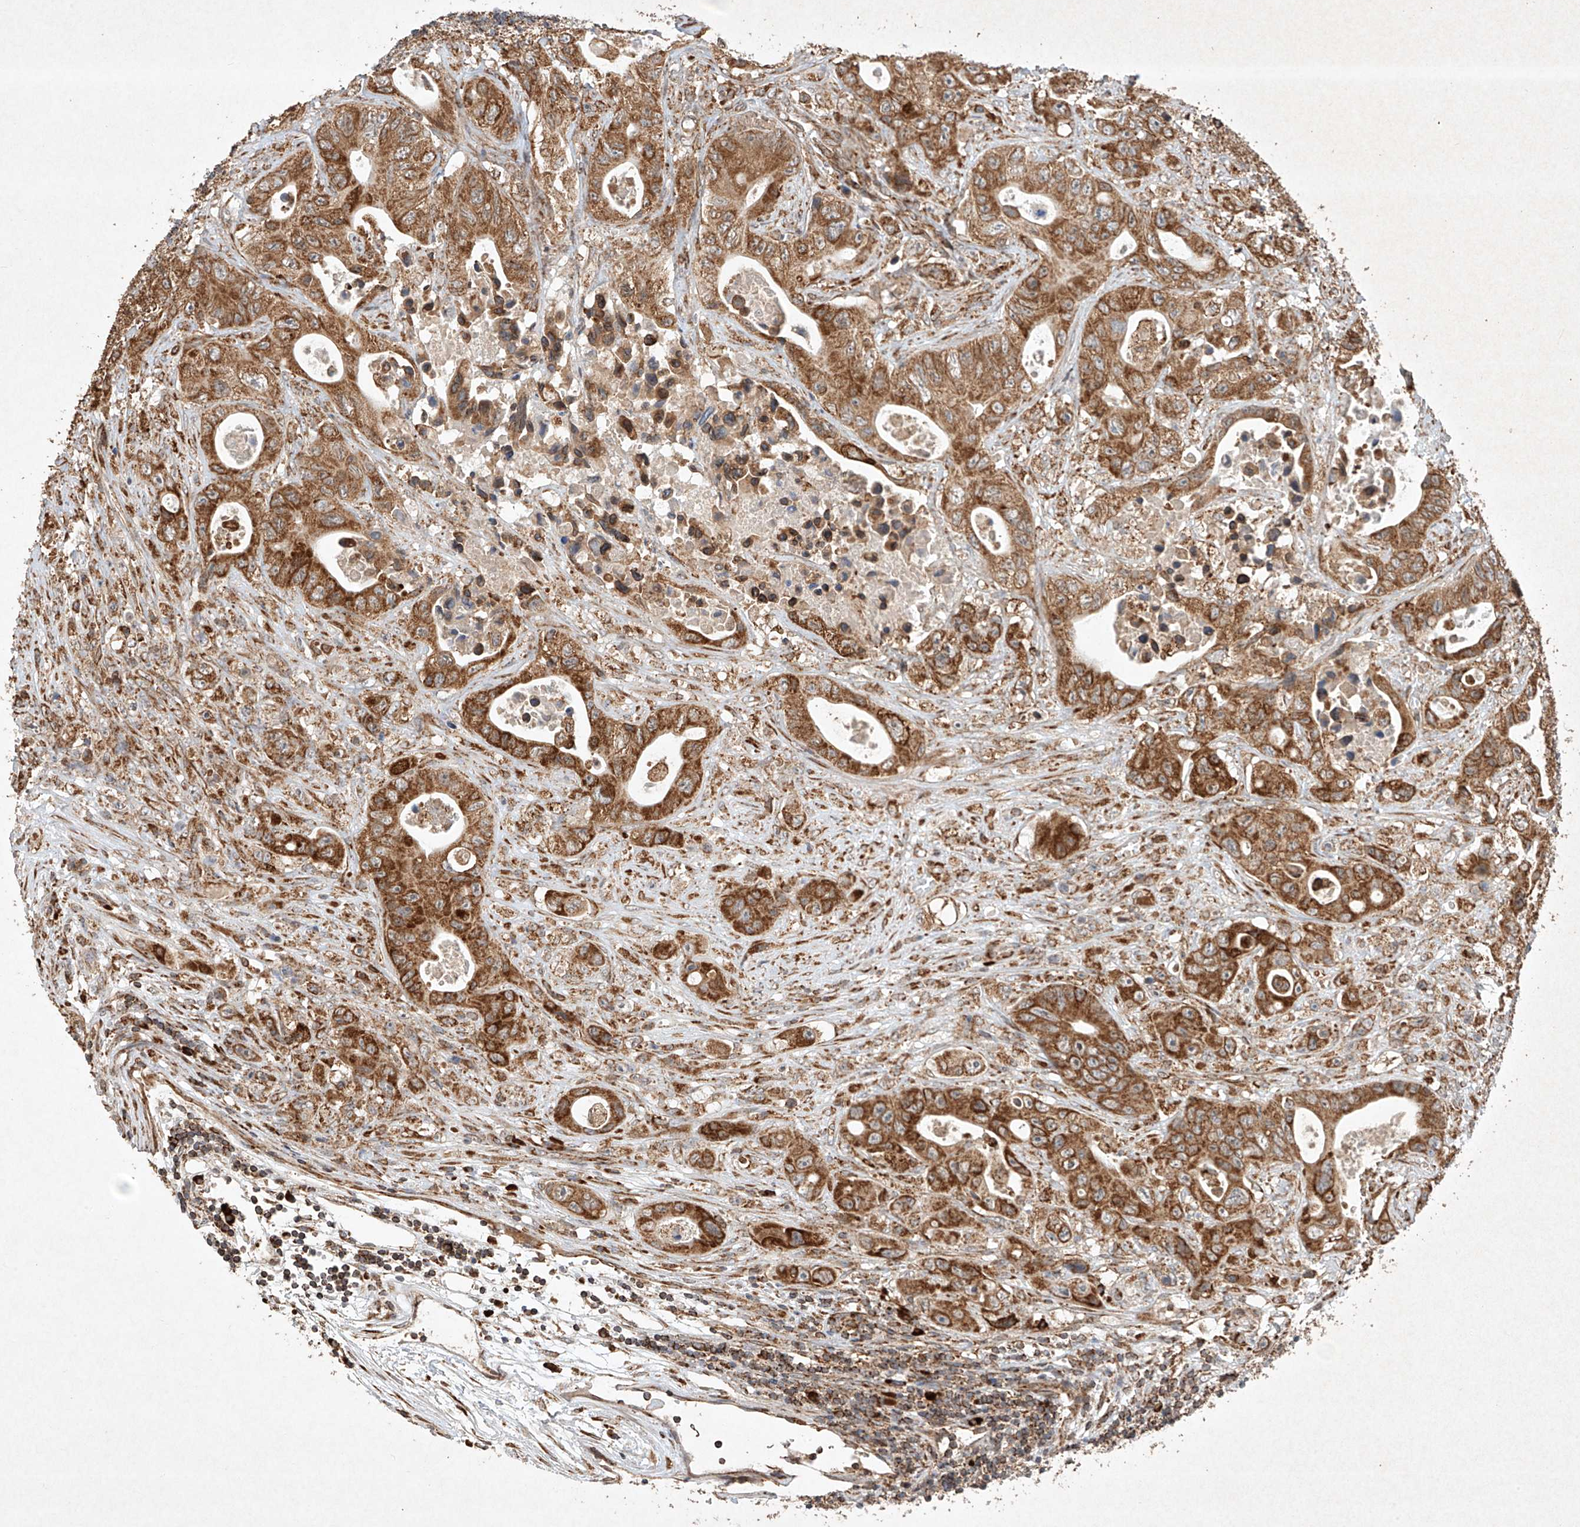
{"staining": {"intensity": "moderate", "quantity": ">75%", "location": "cytoplasmic/membranous"}, "tissue": "colorectal cancer", "cell_type": "Tumor cells", "image_type": "cancer", "snomed": [{"axis": "morphology", "description": "Adenocarcinoma, NOS"}, {"axis": "topography", "description": "Colon"}], "caption": "Immunohistochemical staining of human colorectal cancer (adenocarcinoma) demonstrates medium levels of moderate cytoplasmic/membranous protein positivity in about >75% of tumor cells.", "gene": "SEMA3B", "patient": {"sex": "female", "age": 46}}